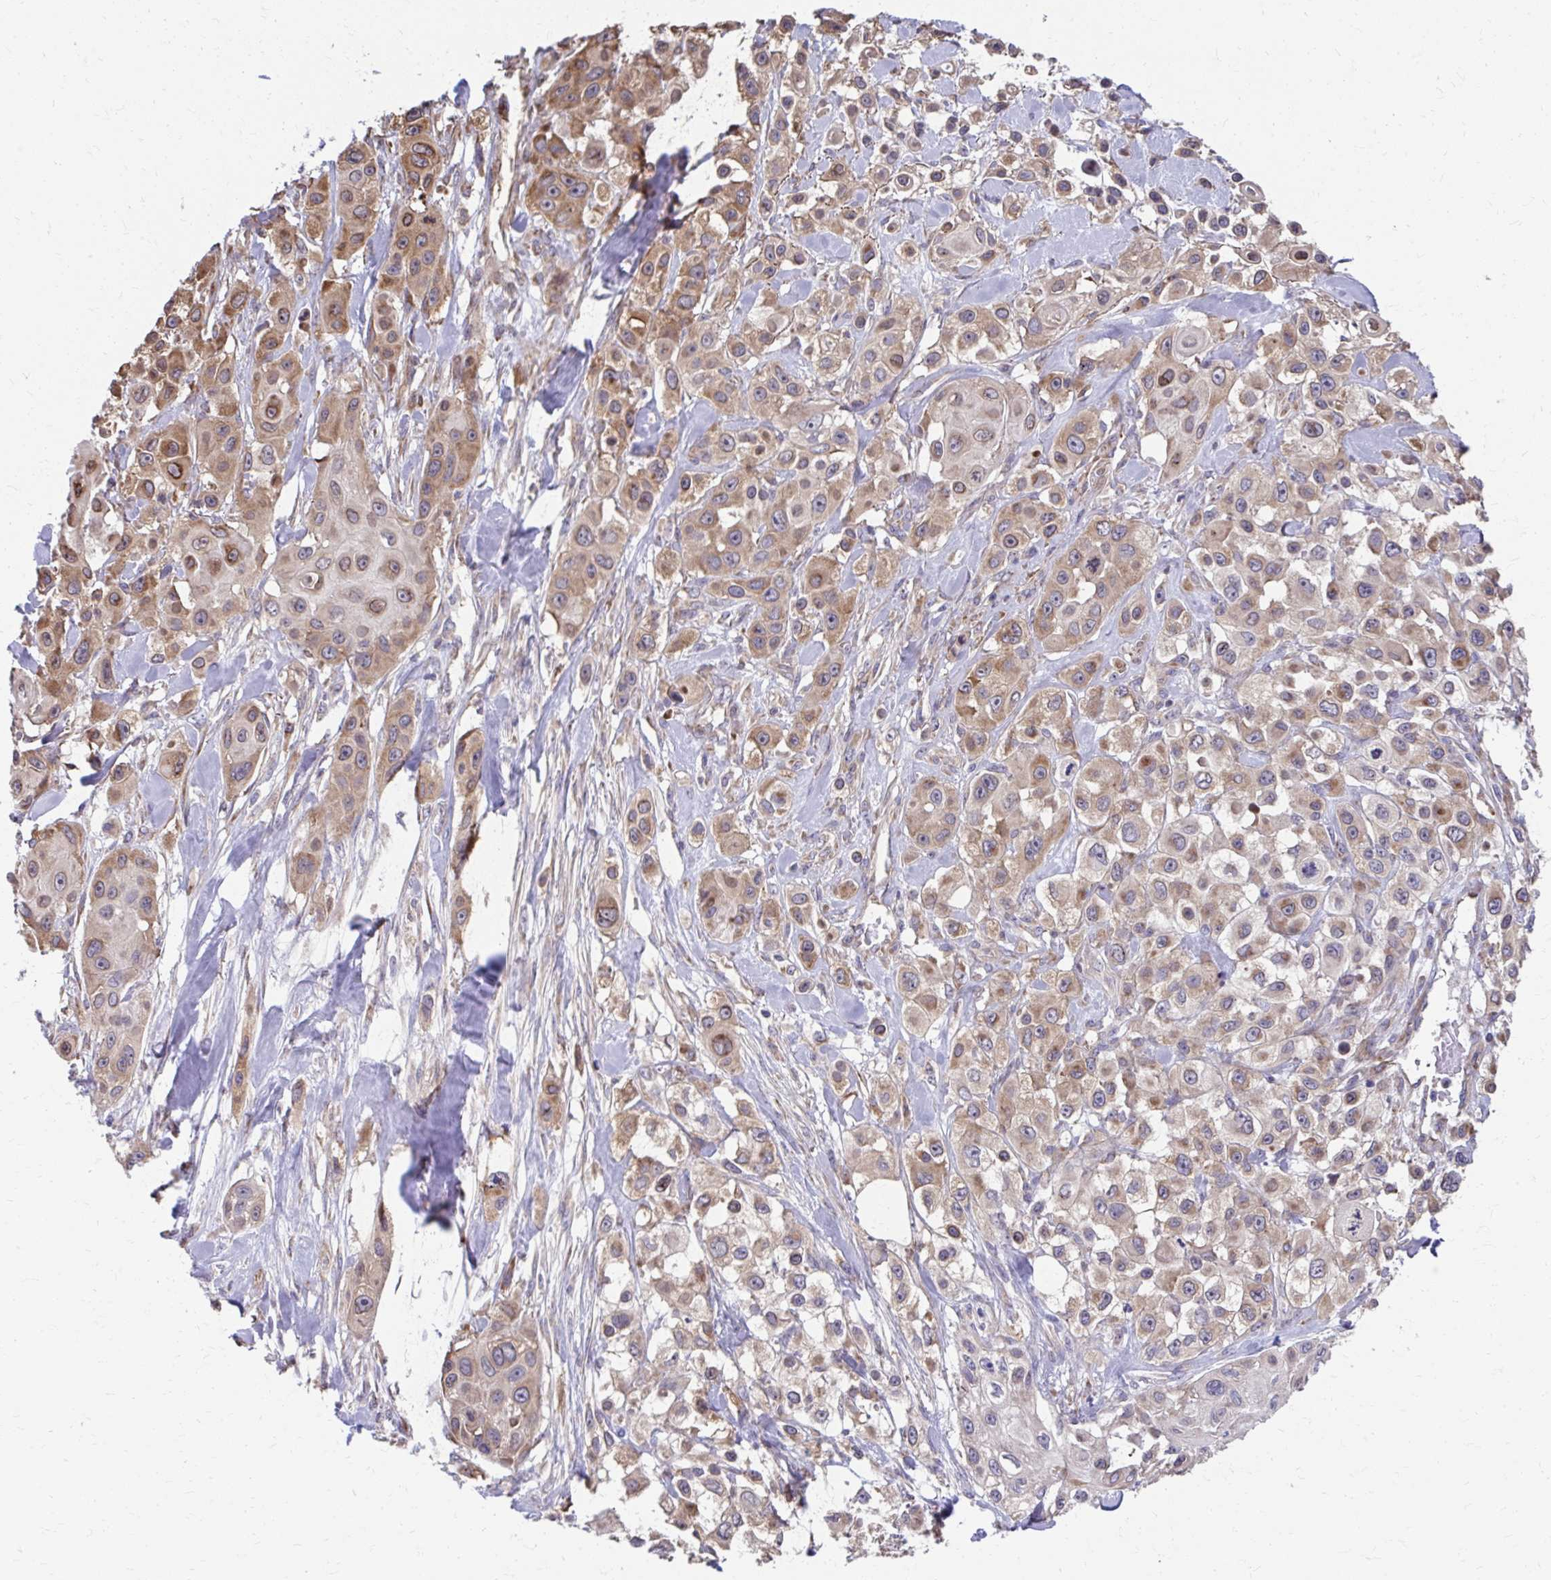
{"staining": {"intensity": "moderate", "quantity": ">75%", "location": "cytoplasmic/membranous"}, "tissue": "skin cancer", "cell_type": "Tumor cells", "image_type": "cancer", "snomed": [{"axis": "morphology", "description": "Squamous cell carcinoma, NOS"}, {"axis": "topography", "description": "Skin"}], "caption": "Human skin cancer (squamous cell carcinoma) stained with a brown dye displays moderate cytoplasmic/membranous positive positivity in about >75% of tumor cells.", "gene": "ZNF778", "patient": {"sex": "male", "age": 63}}